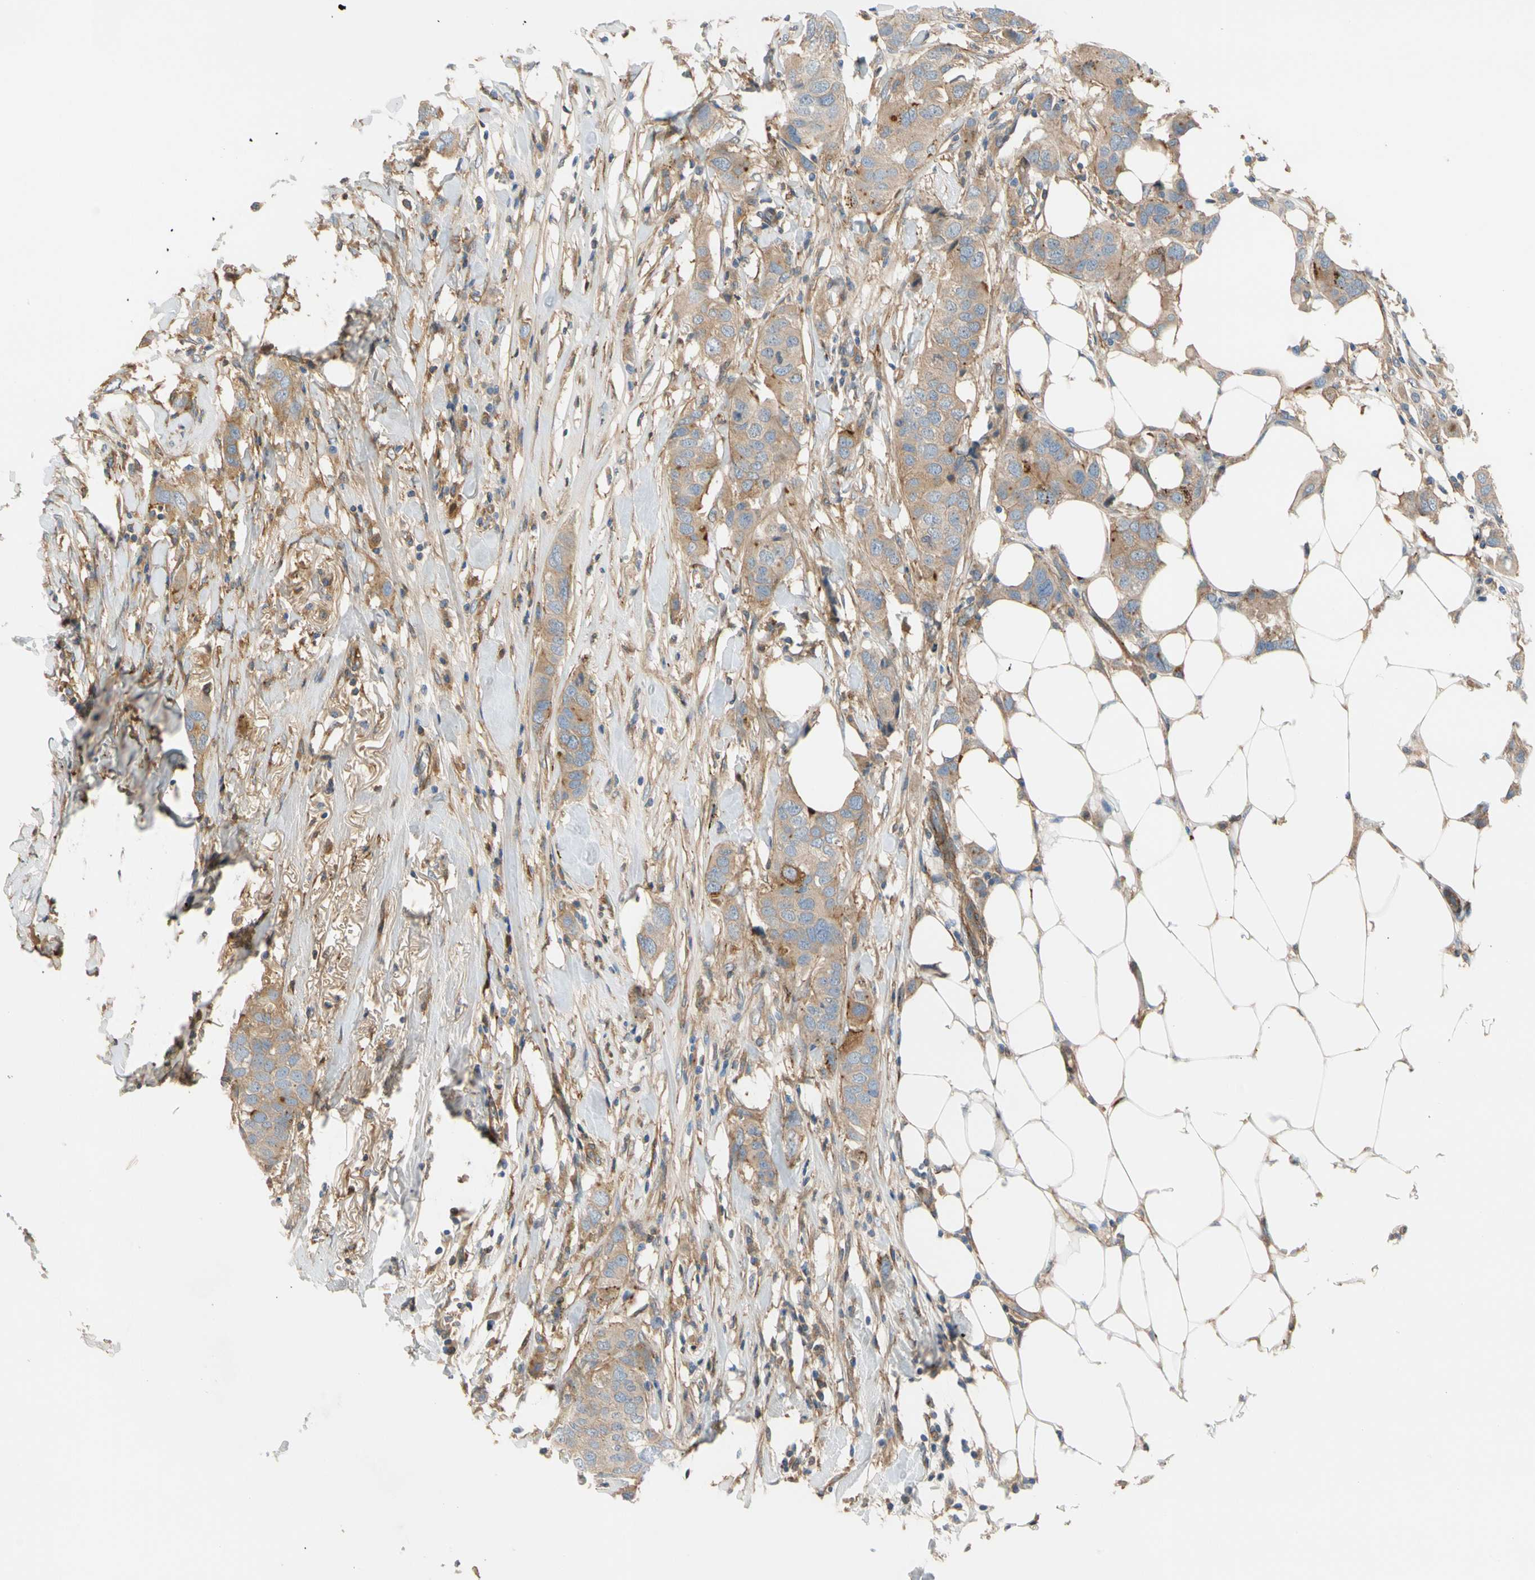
{"staining": {"intensity": "weak", "quantity": "25%-75%", "location": "cytoplasmic/membranous"}, "tissue": "breast cancer", "cell_type": "Tumor cells", "image_type": "cancer", "snomed": [{"axis": "morphology", "description": "Duct carcinoma"}, {"axis": "topography", "description": "Breast"}], "caption": "Weak cytoplasmic/membranous positivity is present in about 25%-75% of tumor cells in breast cancer. The protein of interest is shown in brown color, while the nuclei are stained blue.", "gene": "ENTREP3", "patient": {"sex": "female", "age": 50}}